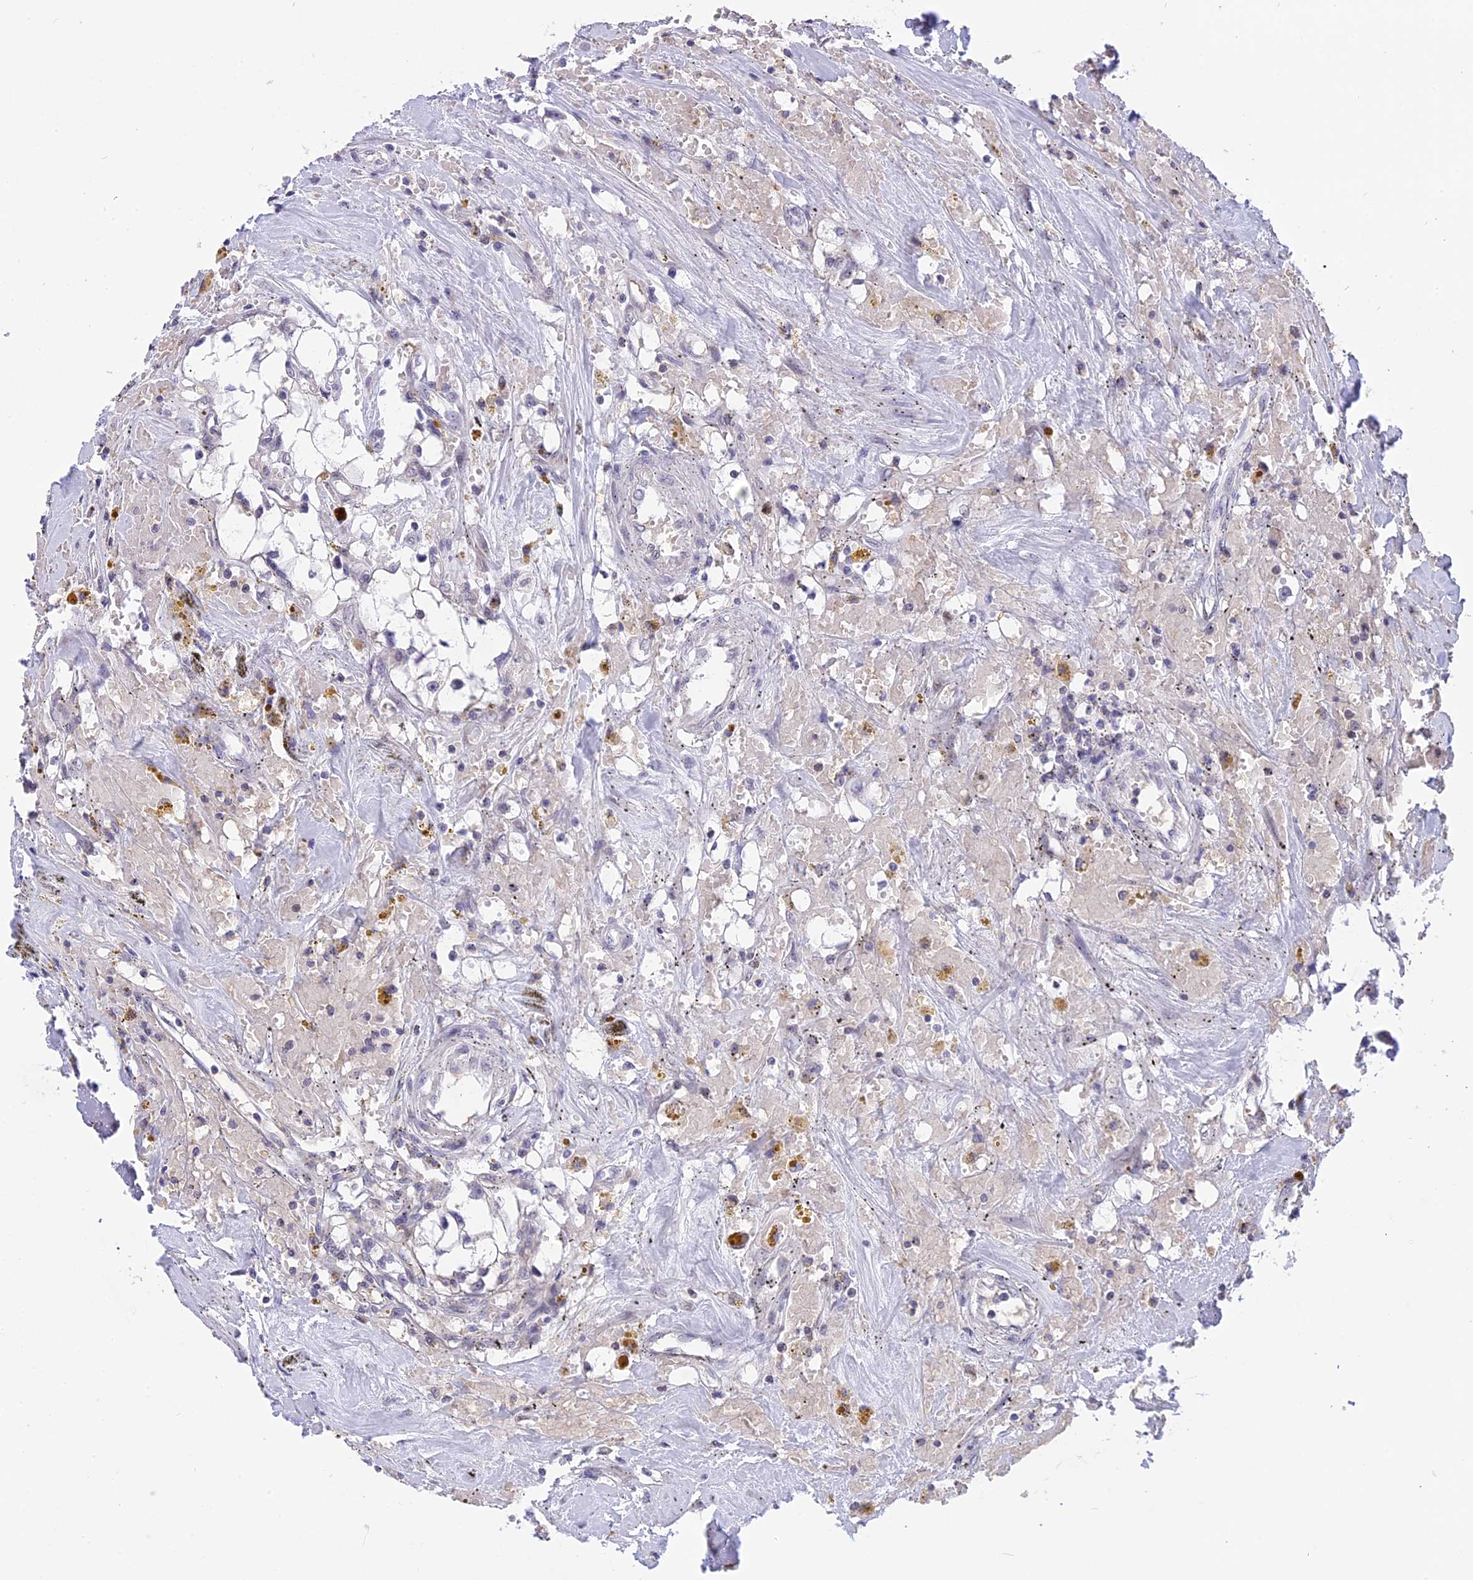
{"staining": {"intensity": "negative", "quantity": "none", "location": "none"}, "tissue": "renal cancer", "cell_type": "Tumor cells", "image_type": "cancer", "snomed": [{"axis": "morphology", "description": "Adenocarcinoma, NOS"}, {"axis": "topography", "description": "Kidney"}], "caption": "Immunohistochemistry histopathology image of renal adenocarcinoma stained for a protein (brown), which reveals no positivity in tumor cells.", "gene": "KCTD14", "patient": {"sex": "male", "age": 56}}